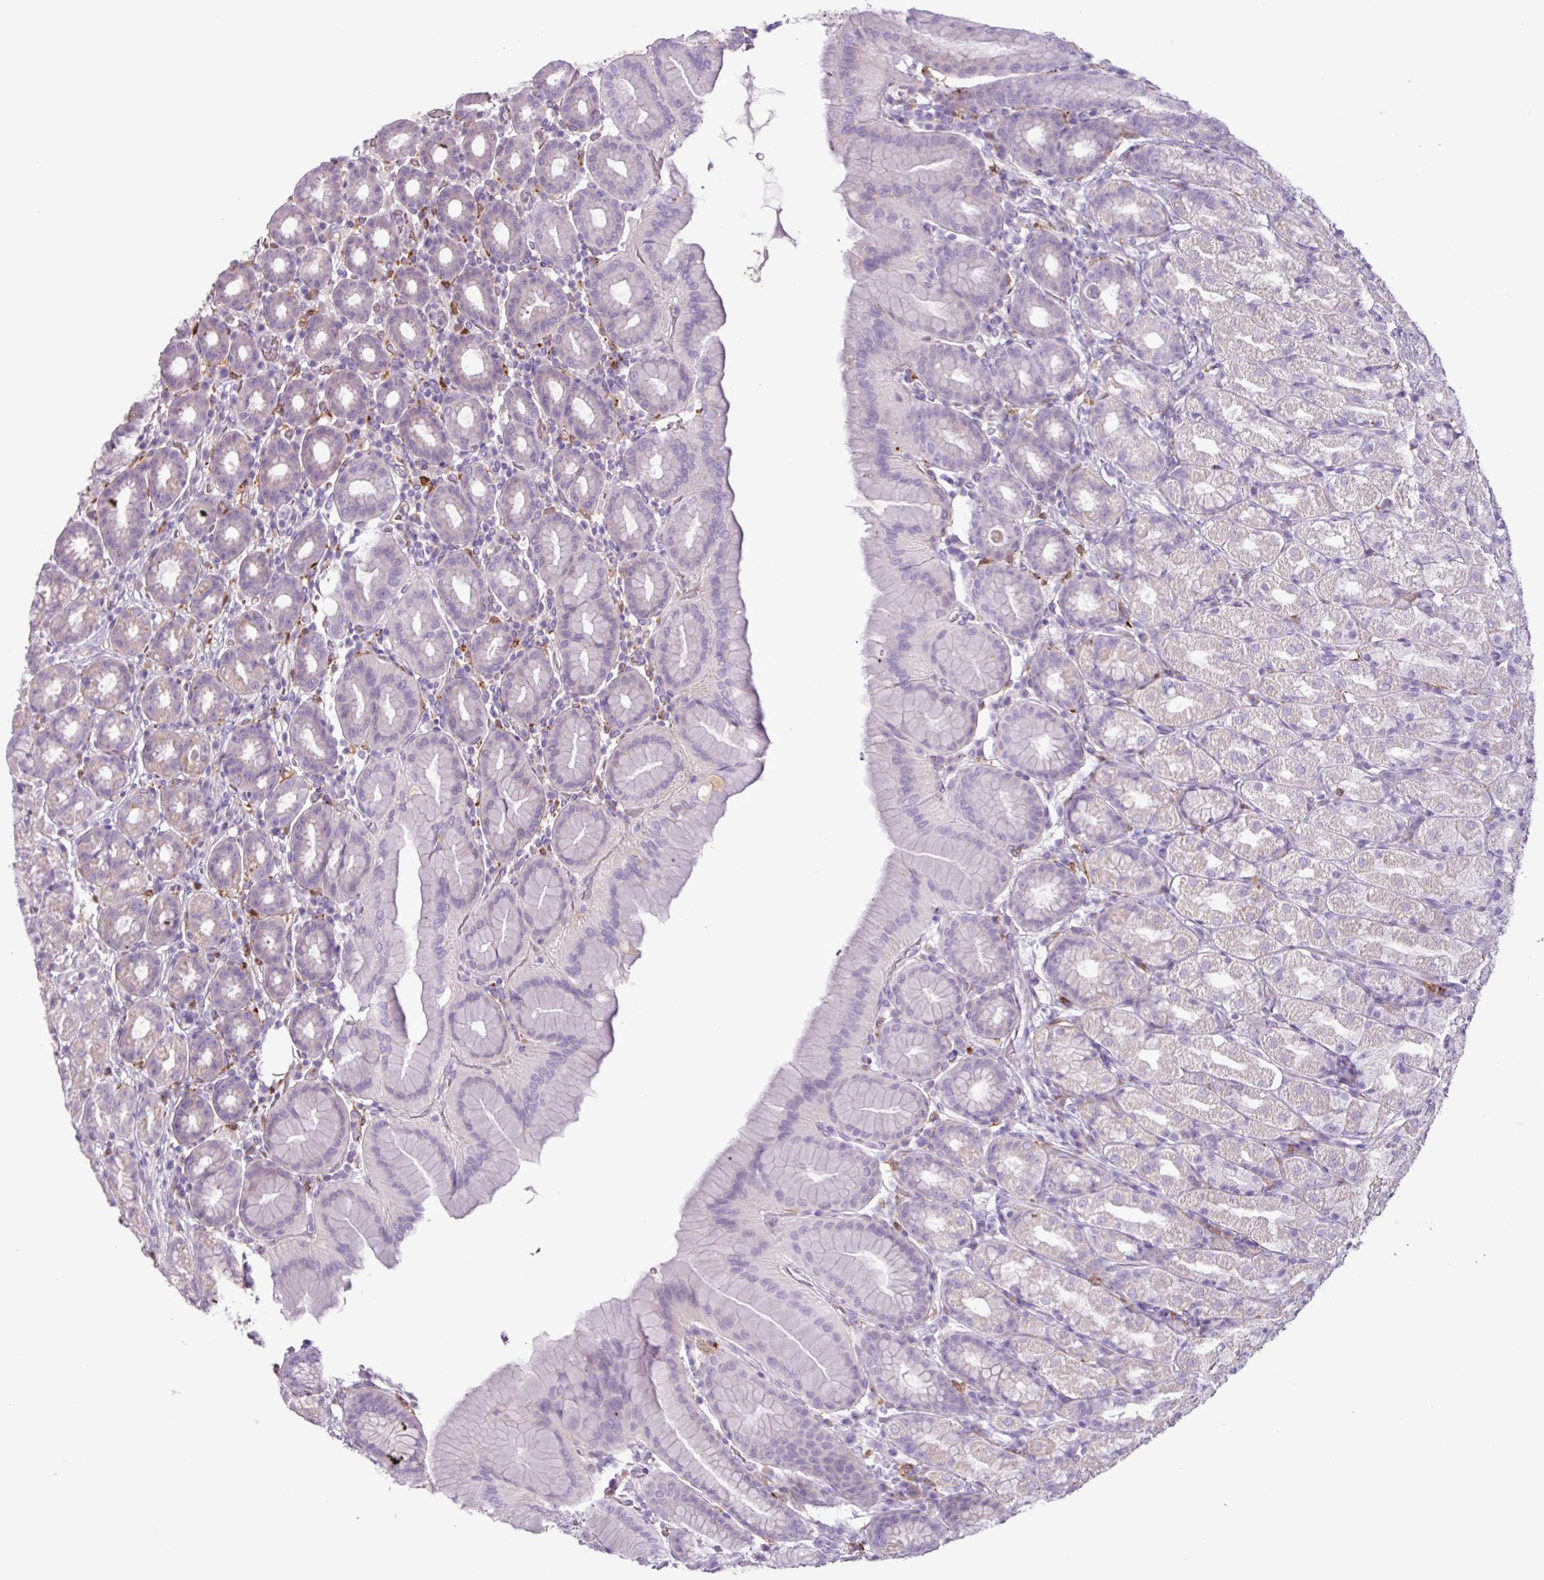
{"staining": {"intensity": "negative", "quantity": "none", "location": "none"}, "tissue": "stomach", "cell_type": "Glandular cells", "image_type": "normal", "snomed": [{"axis": "morphology", "description": "Normal tissue, NOS"}, {"axis": "topography", "description": "Stomach, upper"}, {"axis": "topography", "description": "Stomach"}], "caption": "The immunohistochemistry (IHC) micrograph has no significant staining in glandular cells of stomach. Brightfield microscopy of immunohistochemistry stained with DAB (brown) and hematoxylin (blue), captured at high magnification.", "gene": "C4A", "patient": {"sex": "male", "age": 68}}